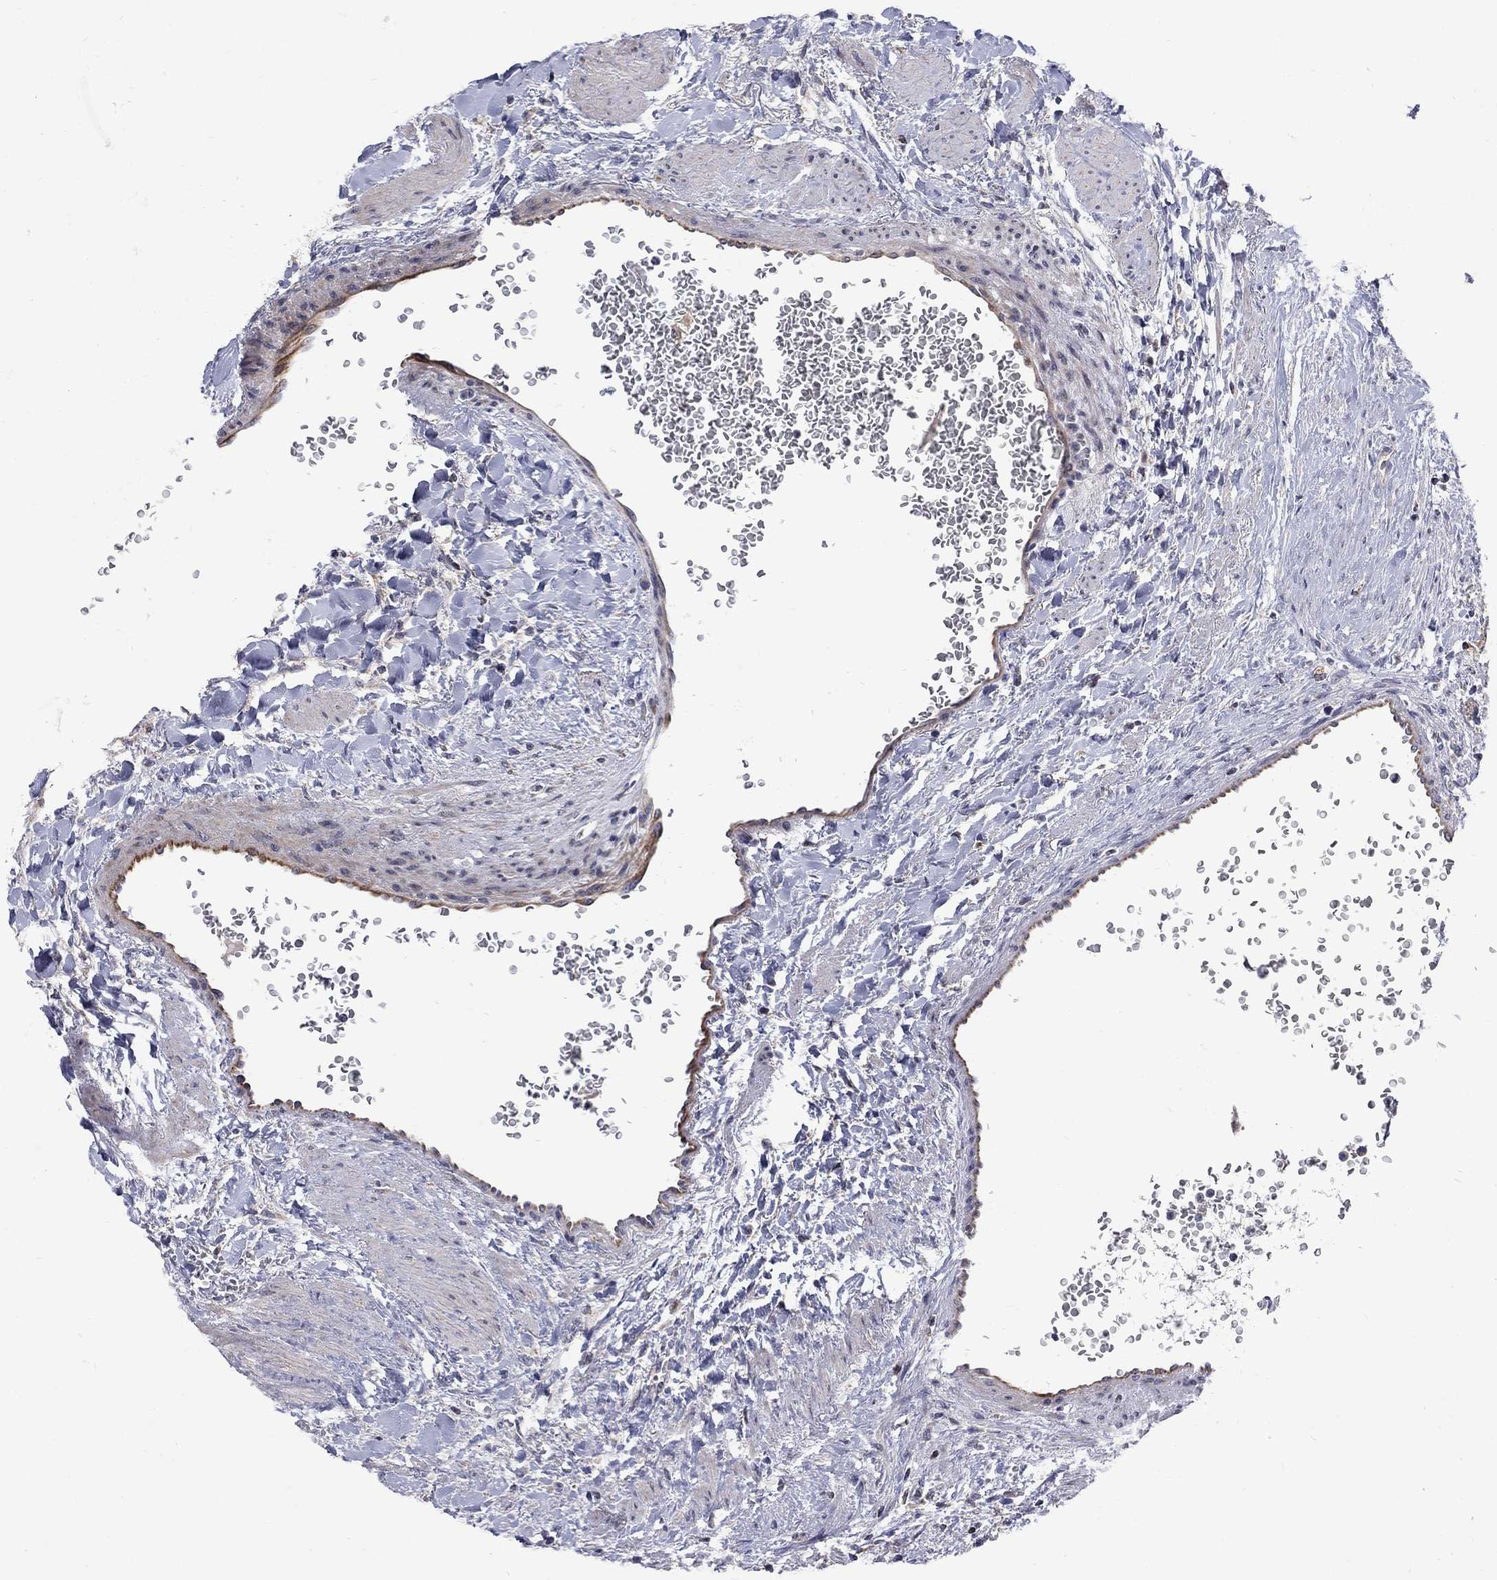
{"staining": {"intensity": "negative", "quantity": "none", "location": "none"}, "tissue": "renal cancer", "cell_type": "Tumor cells", "image_type": "cancer", "snomed": [{"axis": "morphology", "description": "Adenocarcinoma, NOS"}, {"axis": "topography", "description": "Kidney"}], "caption": "A micrograph of adenocarcinoma (renal) stained for a protein demonstrates no brown staining in tumor cells.", "gene": "SH2B1", "patient": {"sex": "female", "age": 74}}